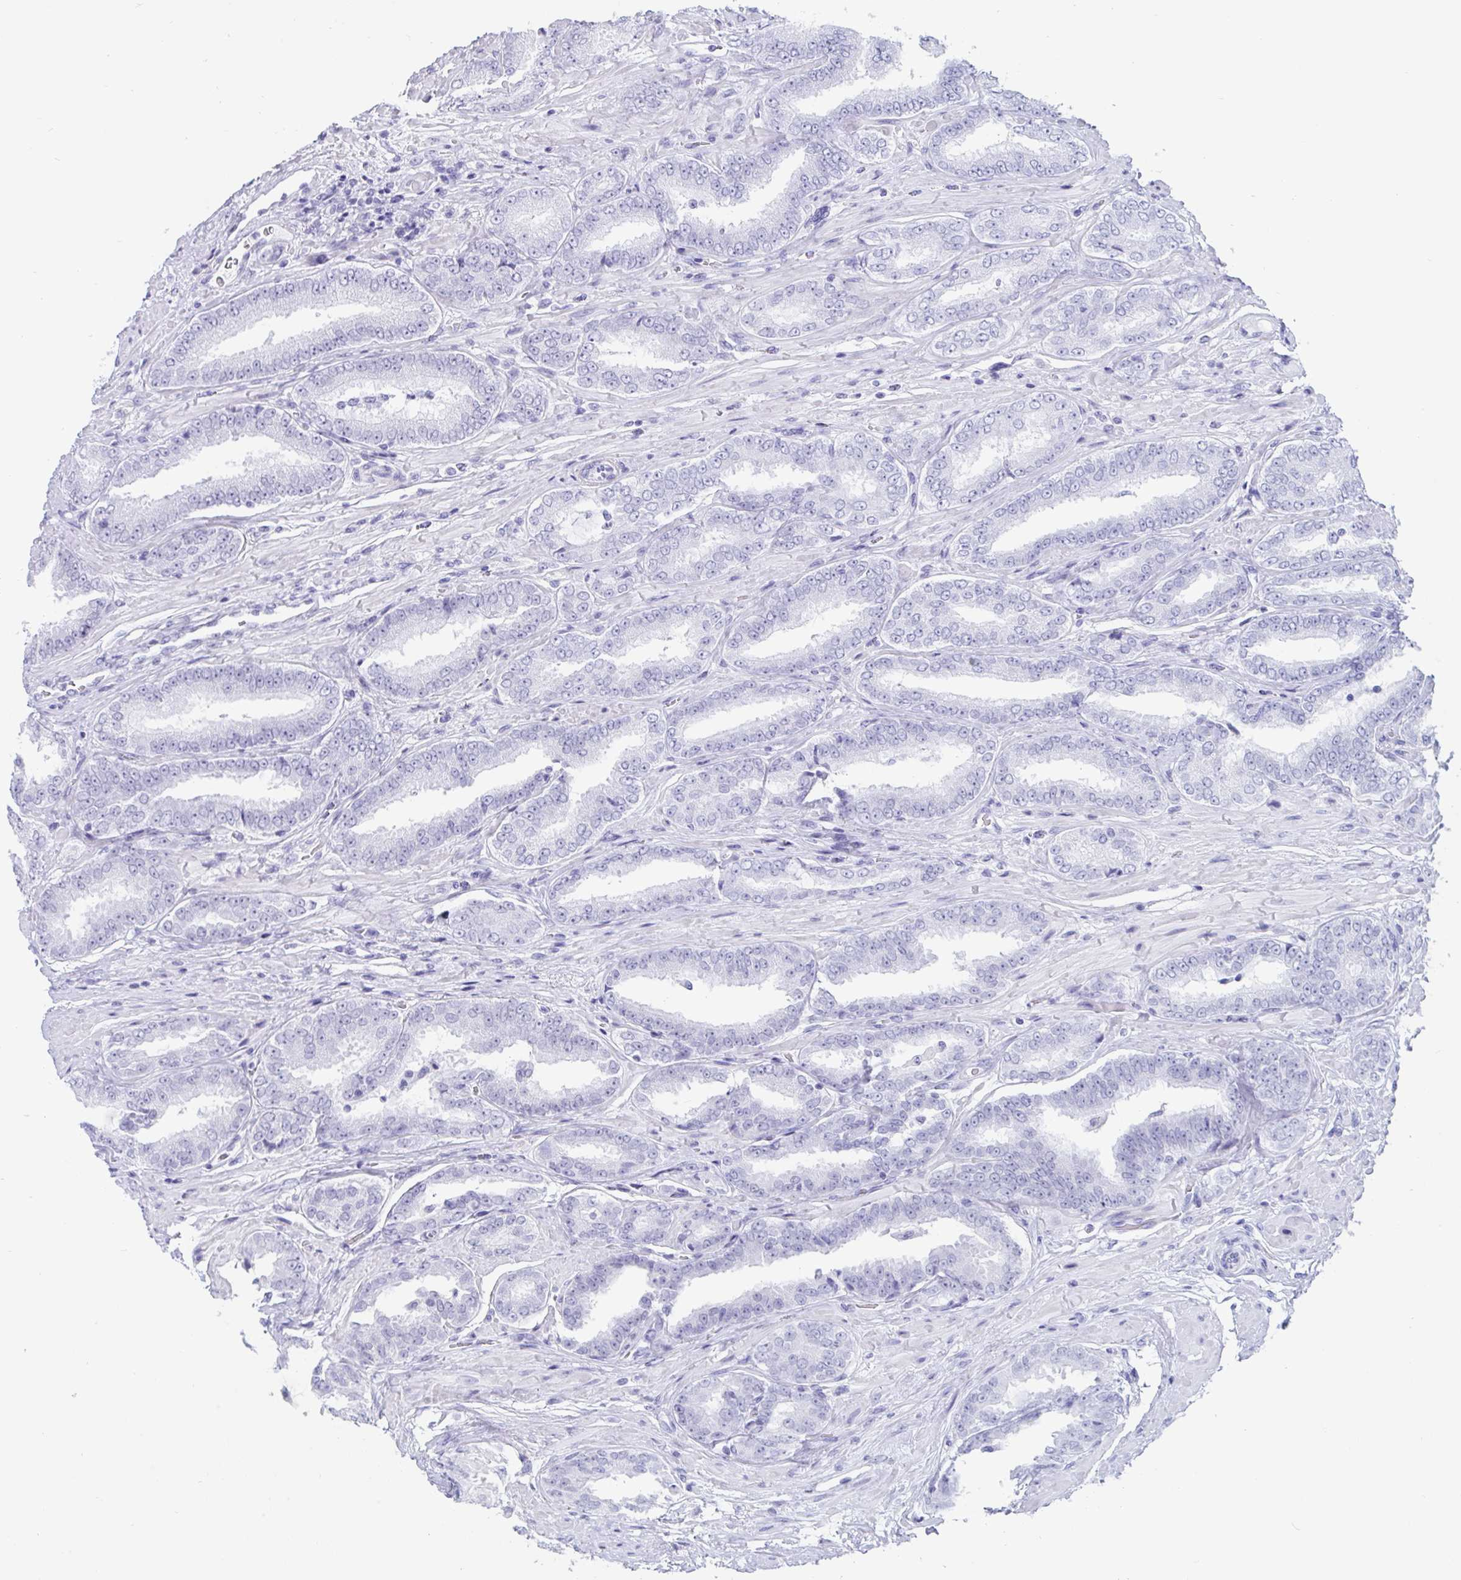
{"staining": {"intensity": "negative", "quantity": "none", "location": "none"}, "tissue": "prostate cancer", "cell_type": "Tumor cells", "image_type": "cancer", "snomed": [{"axis": "morphology", "description": "Adenocarcinoma, High grade"}, {"axis": "topography", "description": "Prostate"}], "caption": "Tumor cells show no significant staining in prostate cancer (adenocarcinoma (high-grade)).", "gene": "GKN2", "patient": {"sex": "male", "age": 72}}